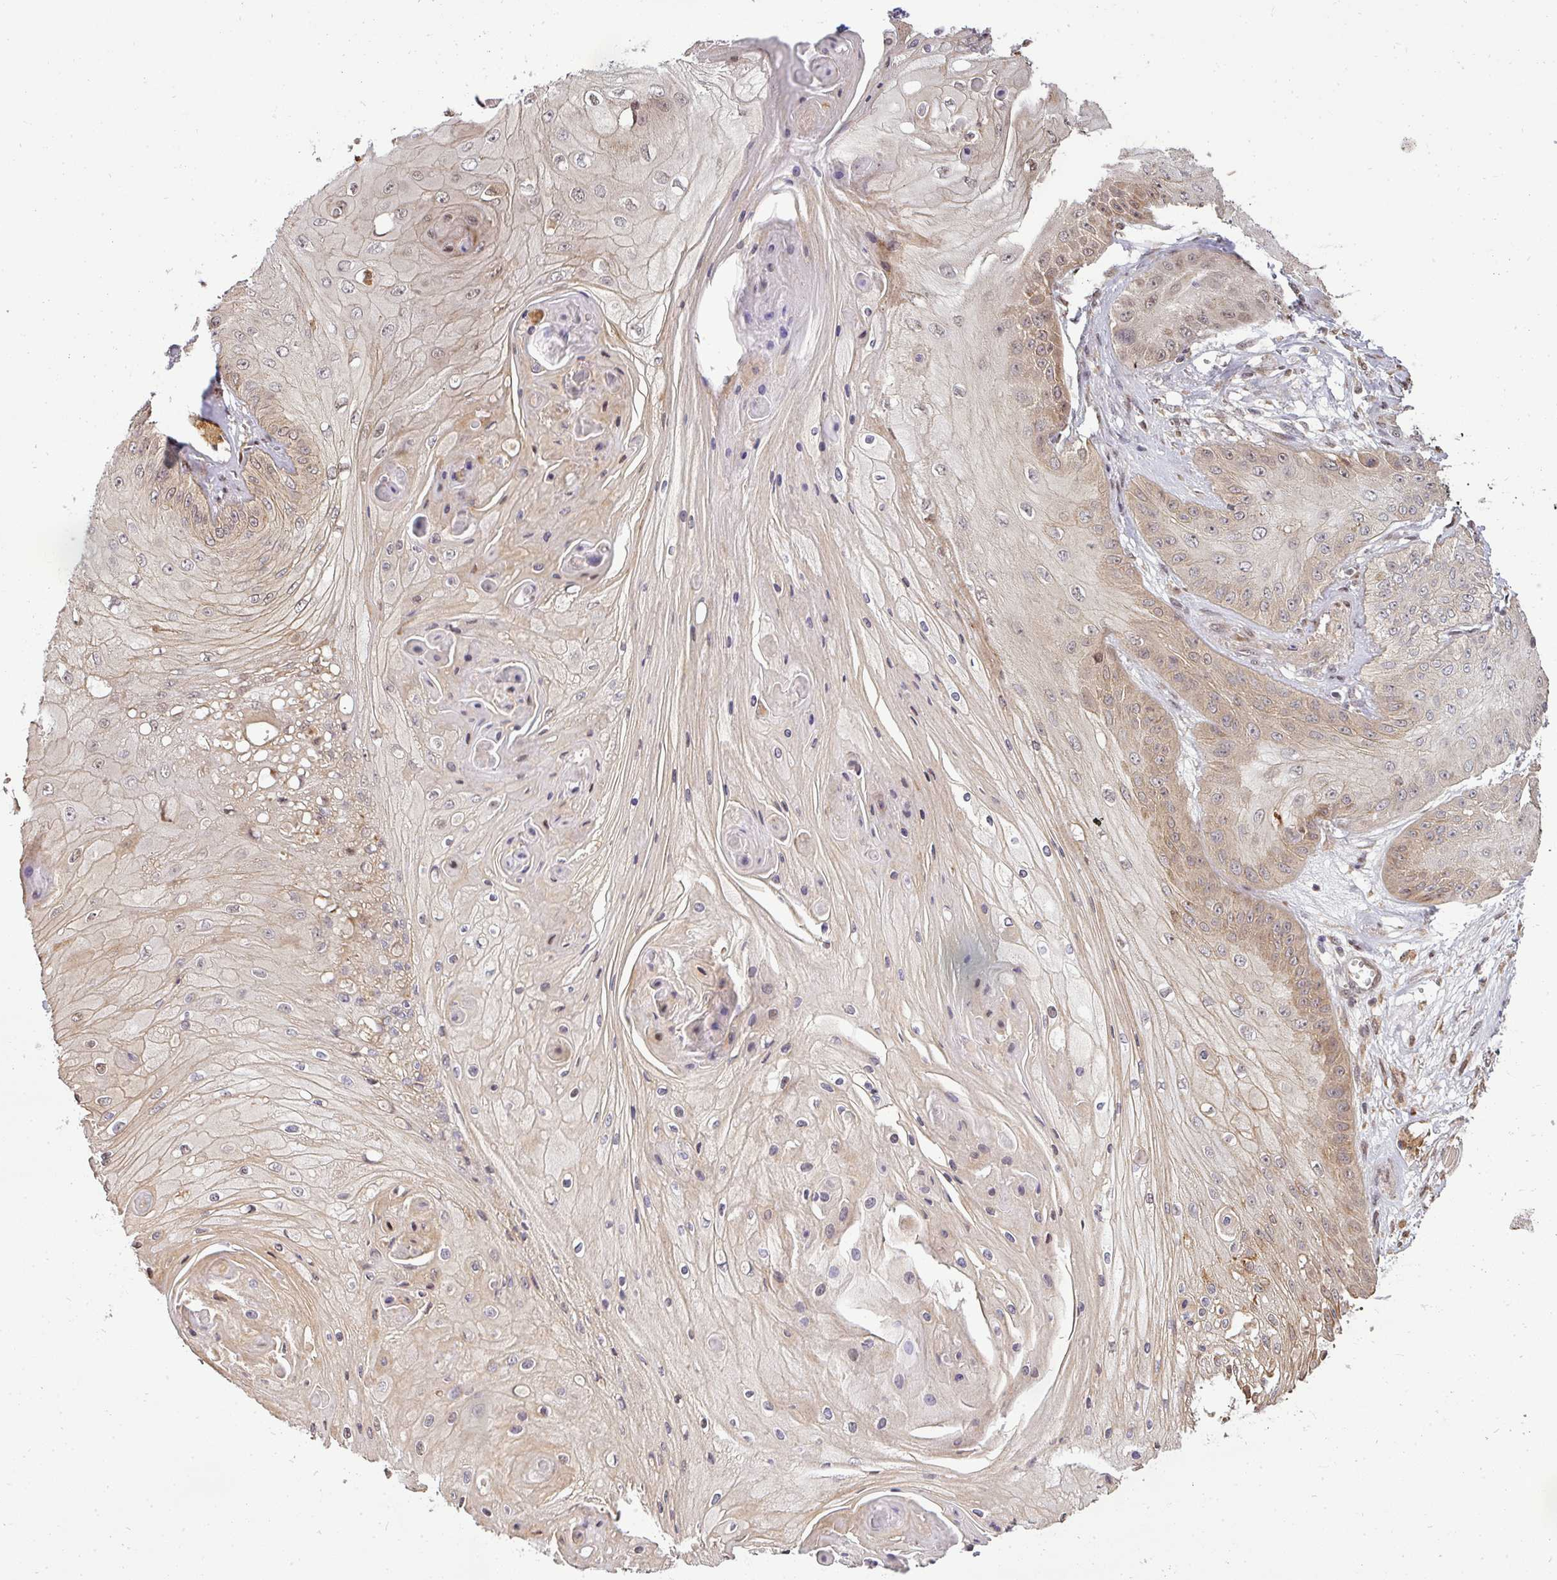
{"staining": {"intensity": "weak", "quantity": "25%-75%", "location": "cytoplasmic/membranous,nuclear"}, "tissue": "skin cancer", "cell_type": "Tumor cells", "image_type": "cancer", "snomed": [{"axis": "morphology", "description": "Squamous cell carcinoma, NOS"}, {"axis": "topography", "description": "Skin"}], "caption": "Skin cancer stained with DAB (3,3'-diaminobenzidine) immunohistochemistry demonstrates low levels of weak cytoplasmic/membranous and nuclear expression in about 25%-75% of tumor cells.", "gene": "PATZ1", "patient": {"sex": "male", "age": 70}}